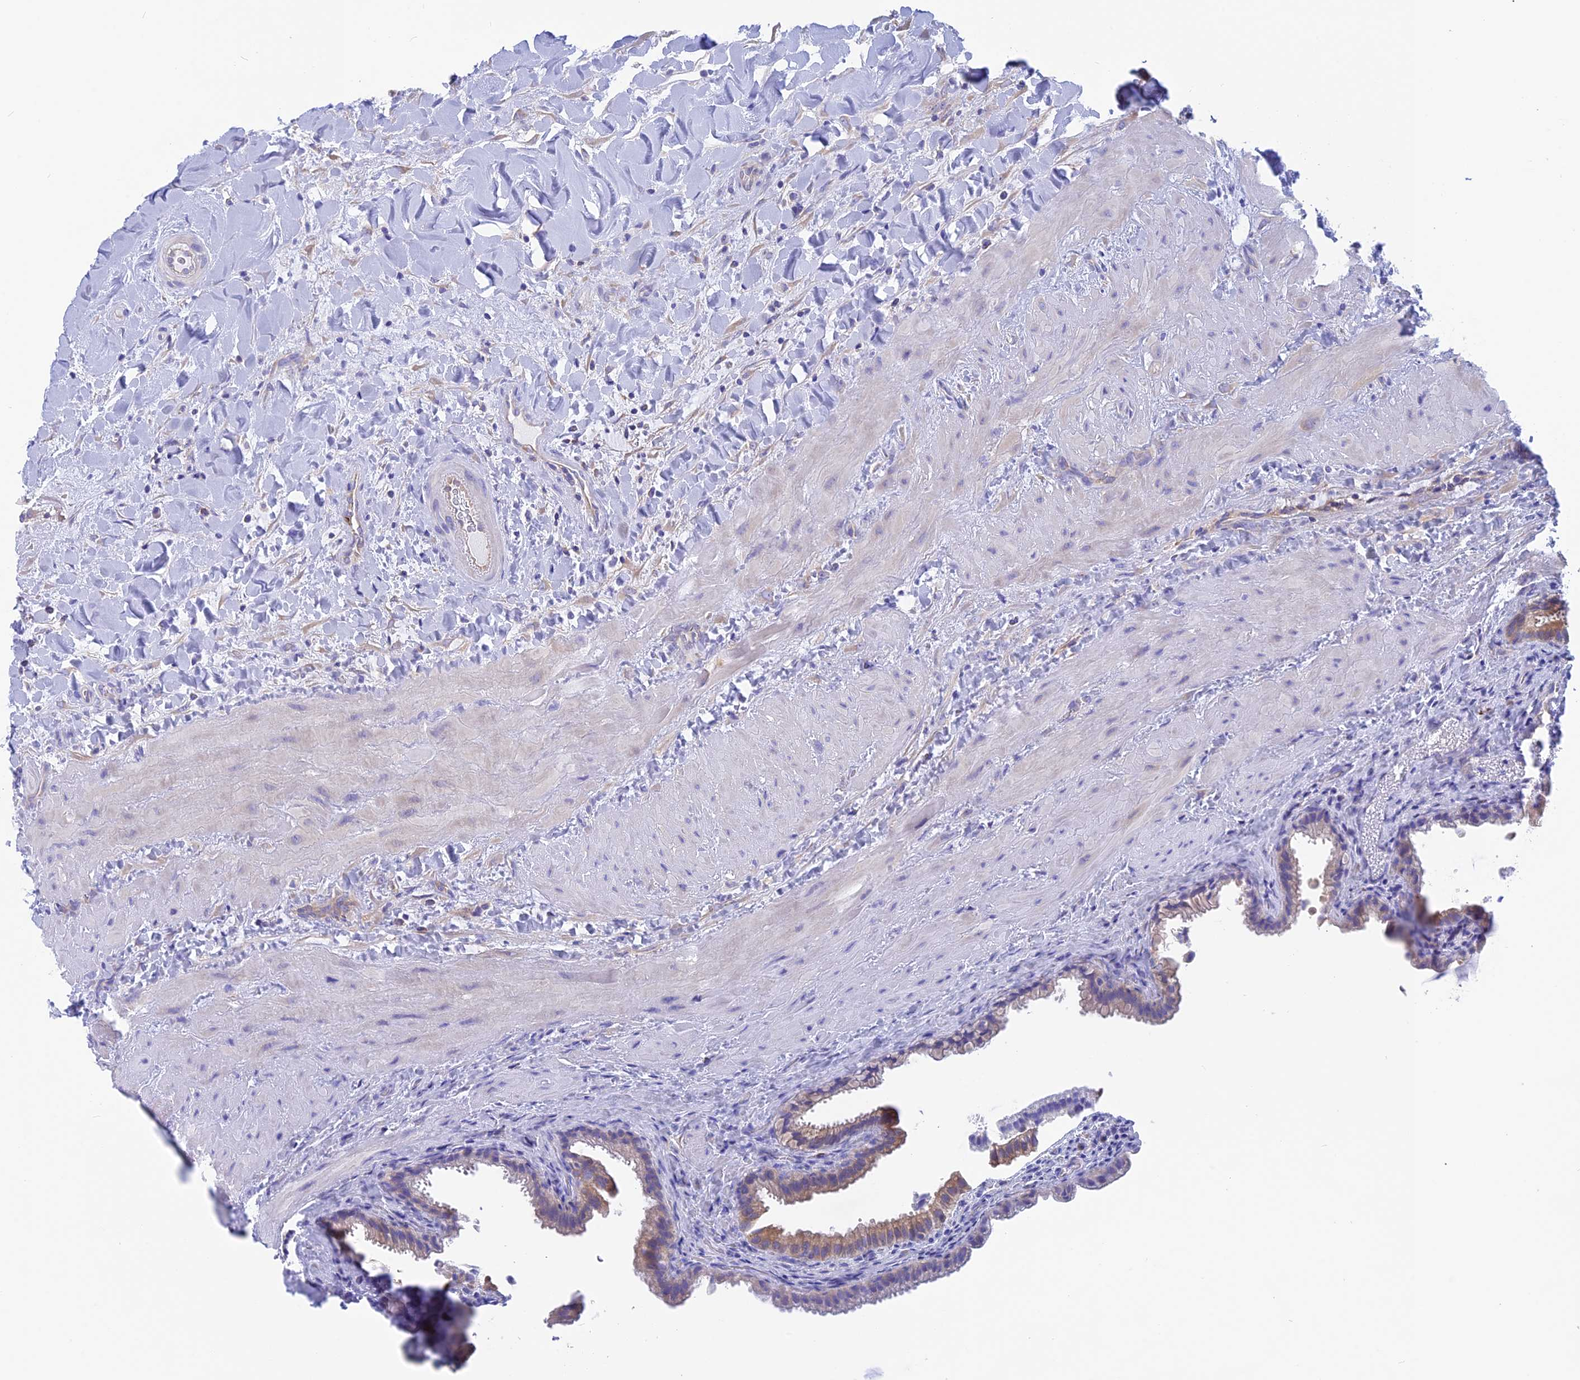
{"staining": {"intensity": "moderate", "quantity": "25%-75%", "location": "cytoplasmic/membranous"}, "tissue": "gallbladder", "cell_type": "Glandular cells", "image_type": "normal", "snomed": [{"axis": "morphology", "description": "Normal tissue, NOS"}, {"axis": "topography", "description": "Gallbladder"}], "caption": "Gallbladder was stained to show a protein in brown. There is medium levels of moderate cytoplasmic/membranous positivity in approximately 25%-75% of glandular cells. Nuclei are stained in blue.", "gene": "LZTFL1", "patient": {"sex": "male", "age": 24}}